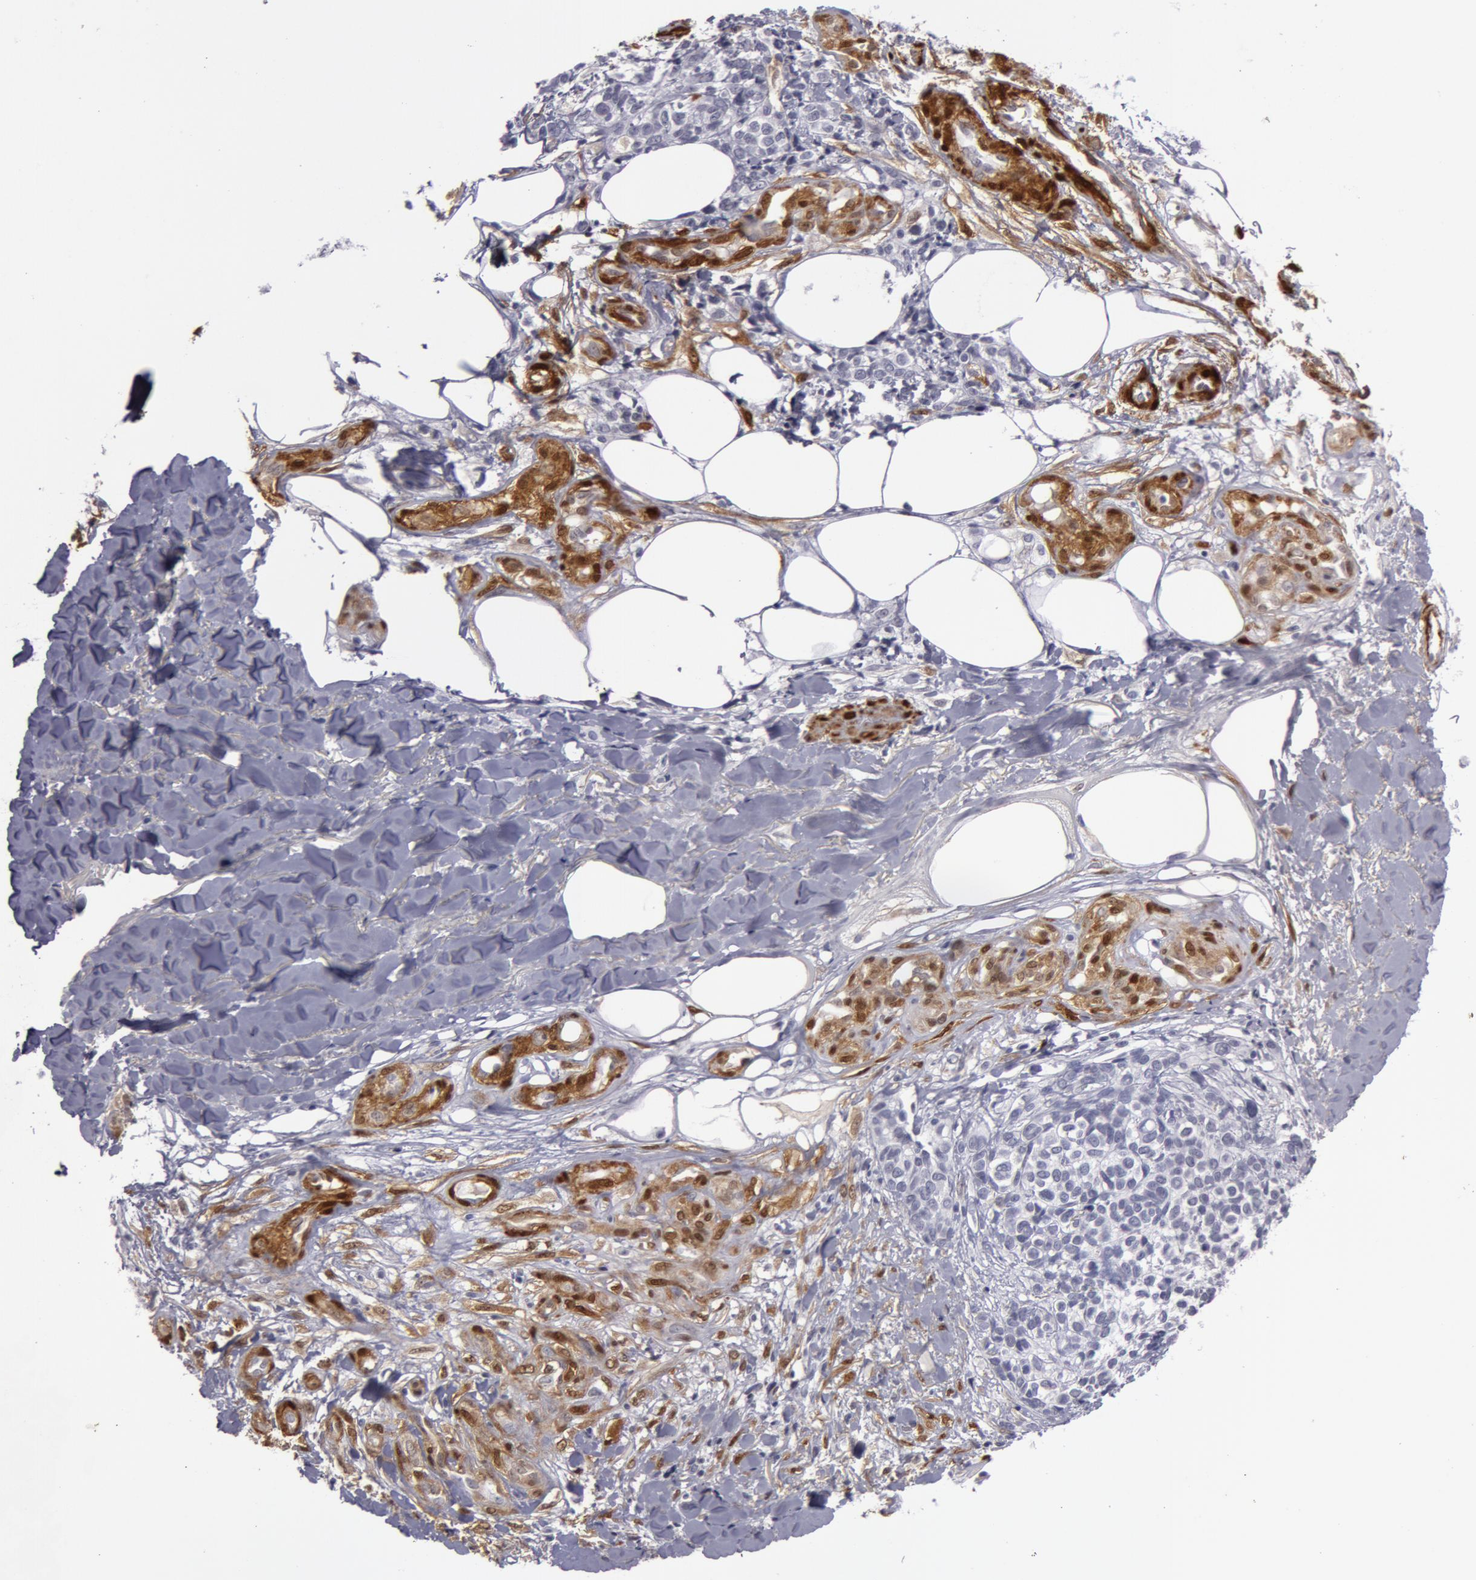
{"staining": {"intensity": "negative", "quantity": "none", "location": "none"}, "tissue": "melanoma", "cell_type": "Tumor cells", "image_type": "cancer", "snomed": [{"axis": "morphology", "description": "Malignant melanoma, NOS"}, {"axis": "topography", "description": "Skin"}], "caption": "Melanoma was stained to show a protein in brown. There is no significant positivity in tumor cells.", "gene": "TAGLN", "patient": {"sex": "female", "age": 85}}